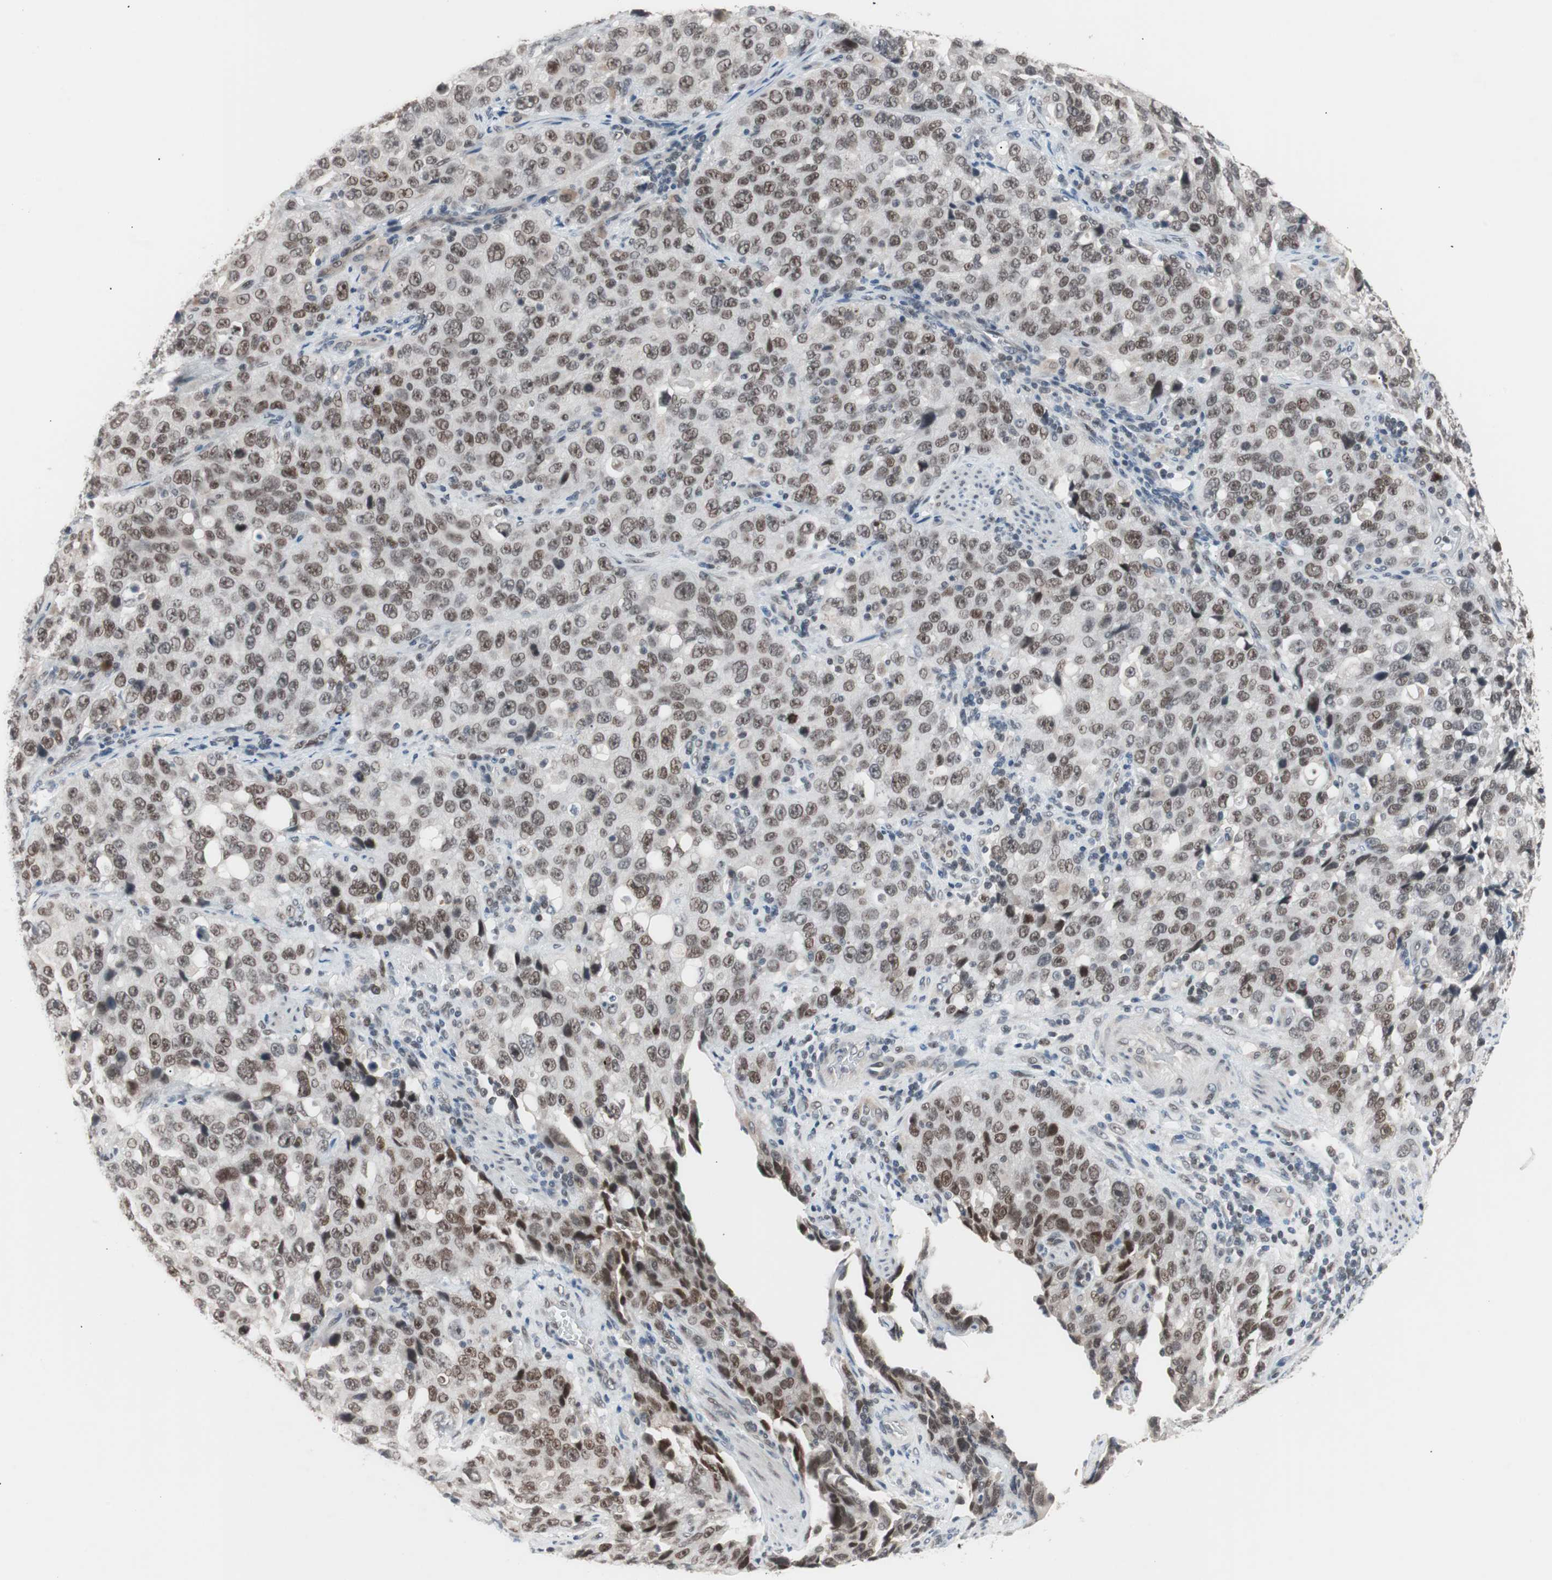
{"staining": {"intensity": "moderate", "quantity": ">75%", "location": "nuclear"}, "tissue": "stomach cancer", "cell_type": "Tumor cells", "image_type": "cancer", "snomed": [{"axis": "morphology", "description": "Normal tissue, NOS"}, {"axis": "morphology", "description": "Adenocarcinoma, NOS"}, {"axis": "topography", "description": "Stomach"}], "caption": "Brown immunohistochemical staining in stomach cancer (adenocarcinoma) reveals moderate nuclear expression in approximately >75% of tumor cells.", "gene": "LIG3", "patient": {"sex": "male", "age": 48}}